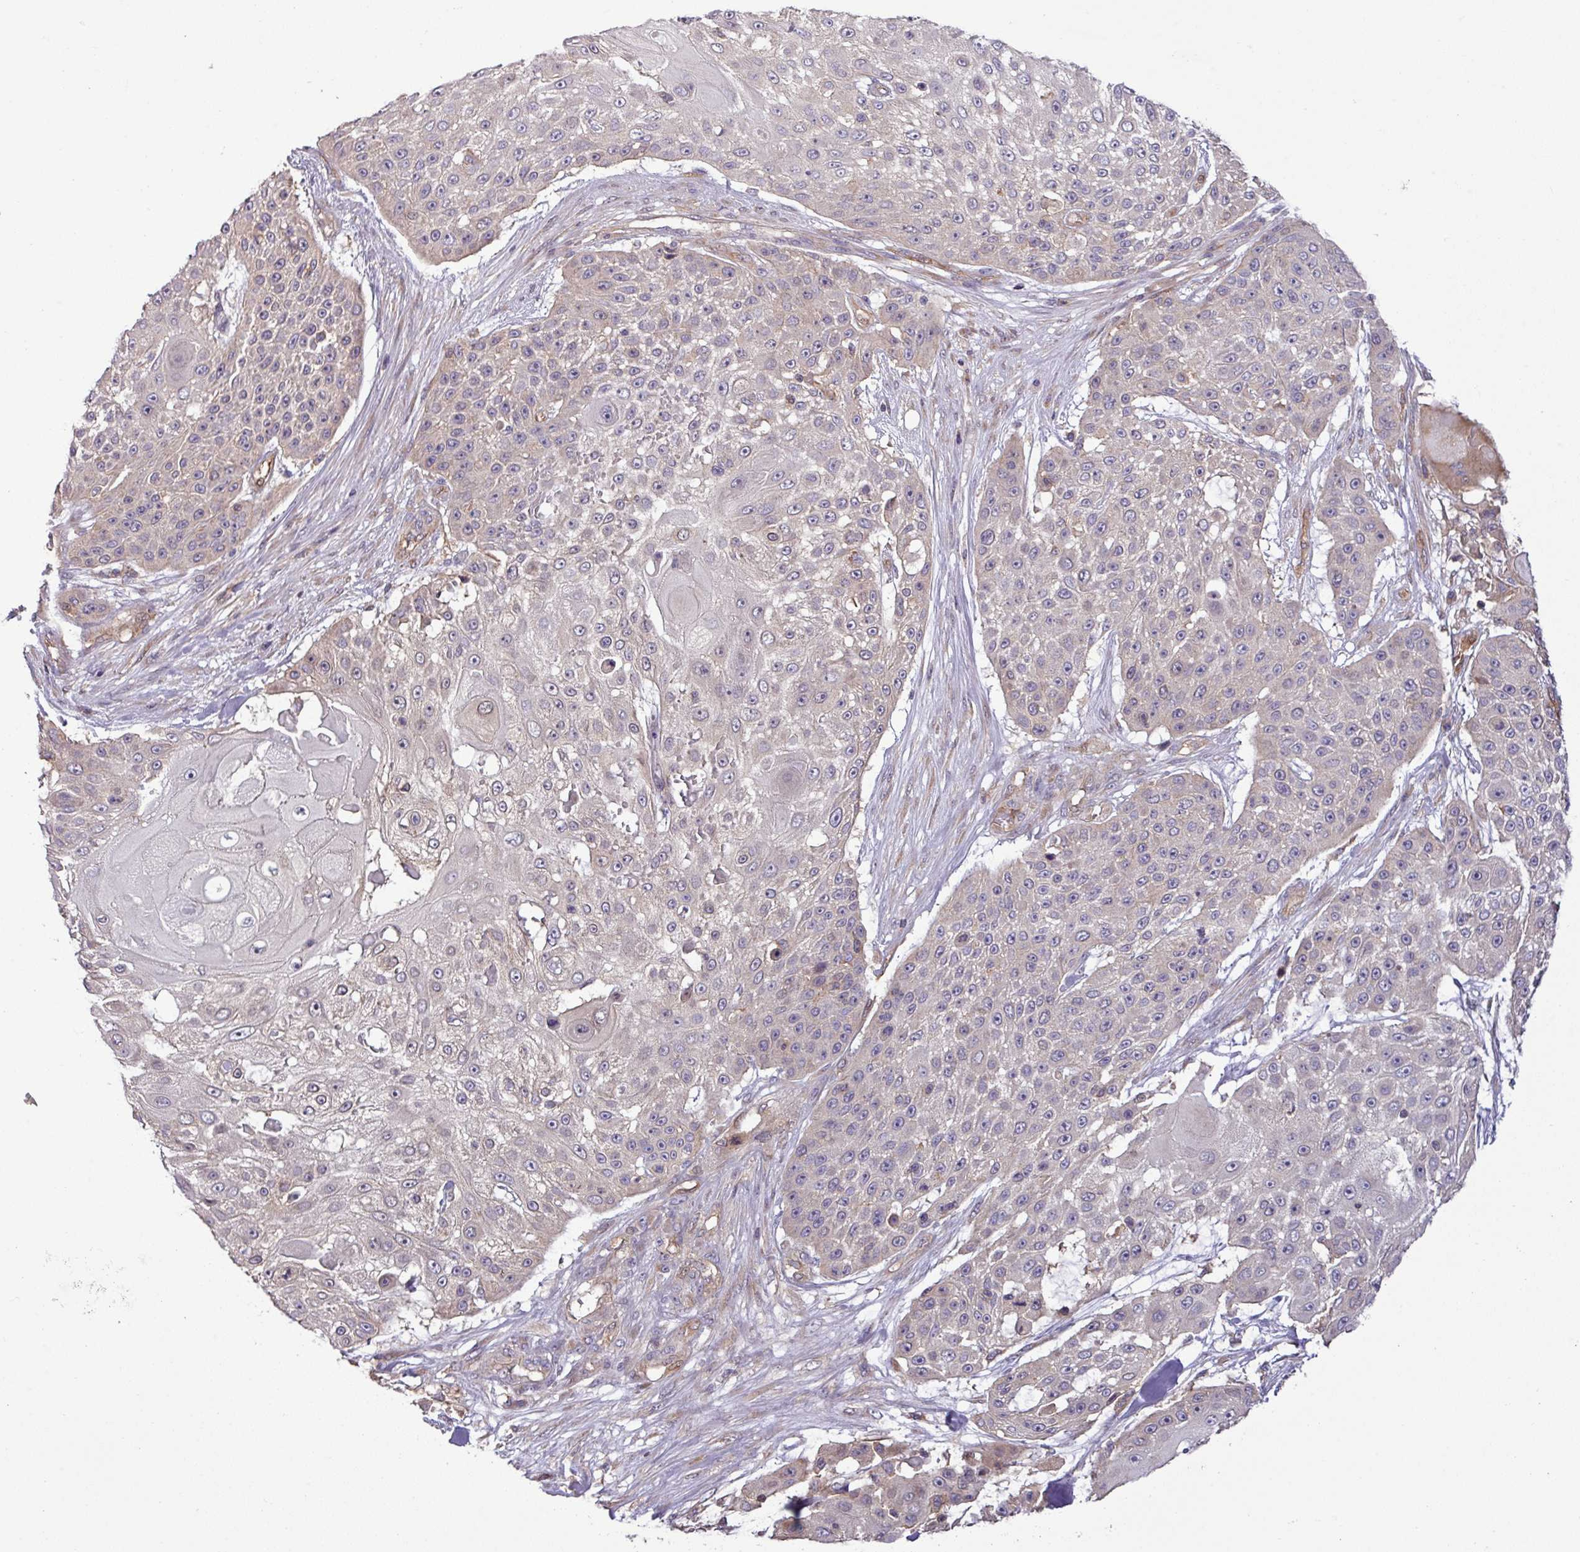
{"staining": {"intensity": "negative", "quantity": "none", "location": "none"}, "tissue": "skin cancer", "cell_type": "Tumor cells", "image_type": "cancer", "snomed": [{"axis": "morphology", "description": "Squamous cell carcinoma, NOS"}, {"axis": "topography", "description": "Skin"}], "caption": "A photomicrograph of squamous cell carcinoma (skin) stained for a protein demonstrates no brown staining in tumor cells.", "gene": "CARHSP1", "patient": {"sex": "female", "age": 86}}